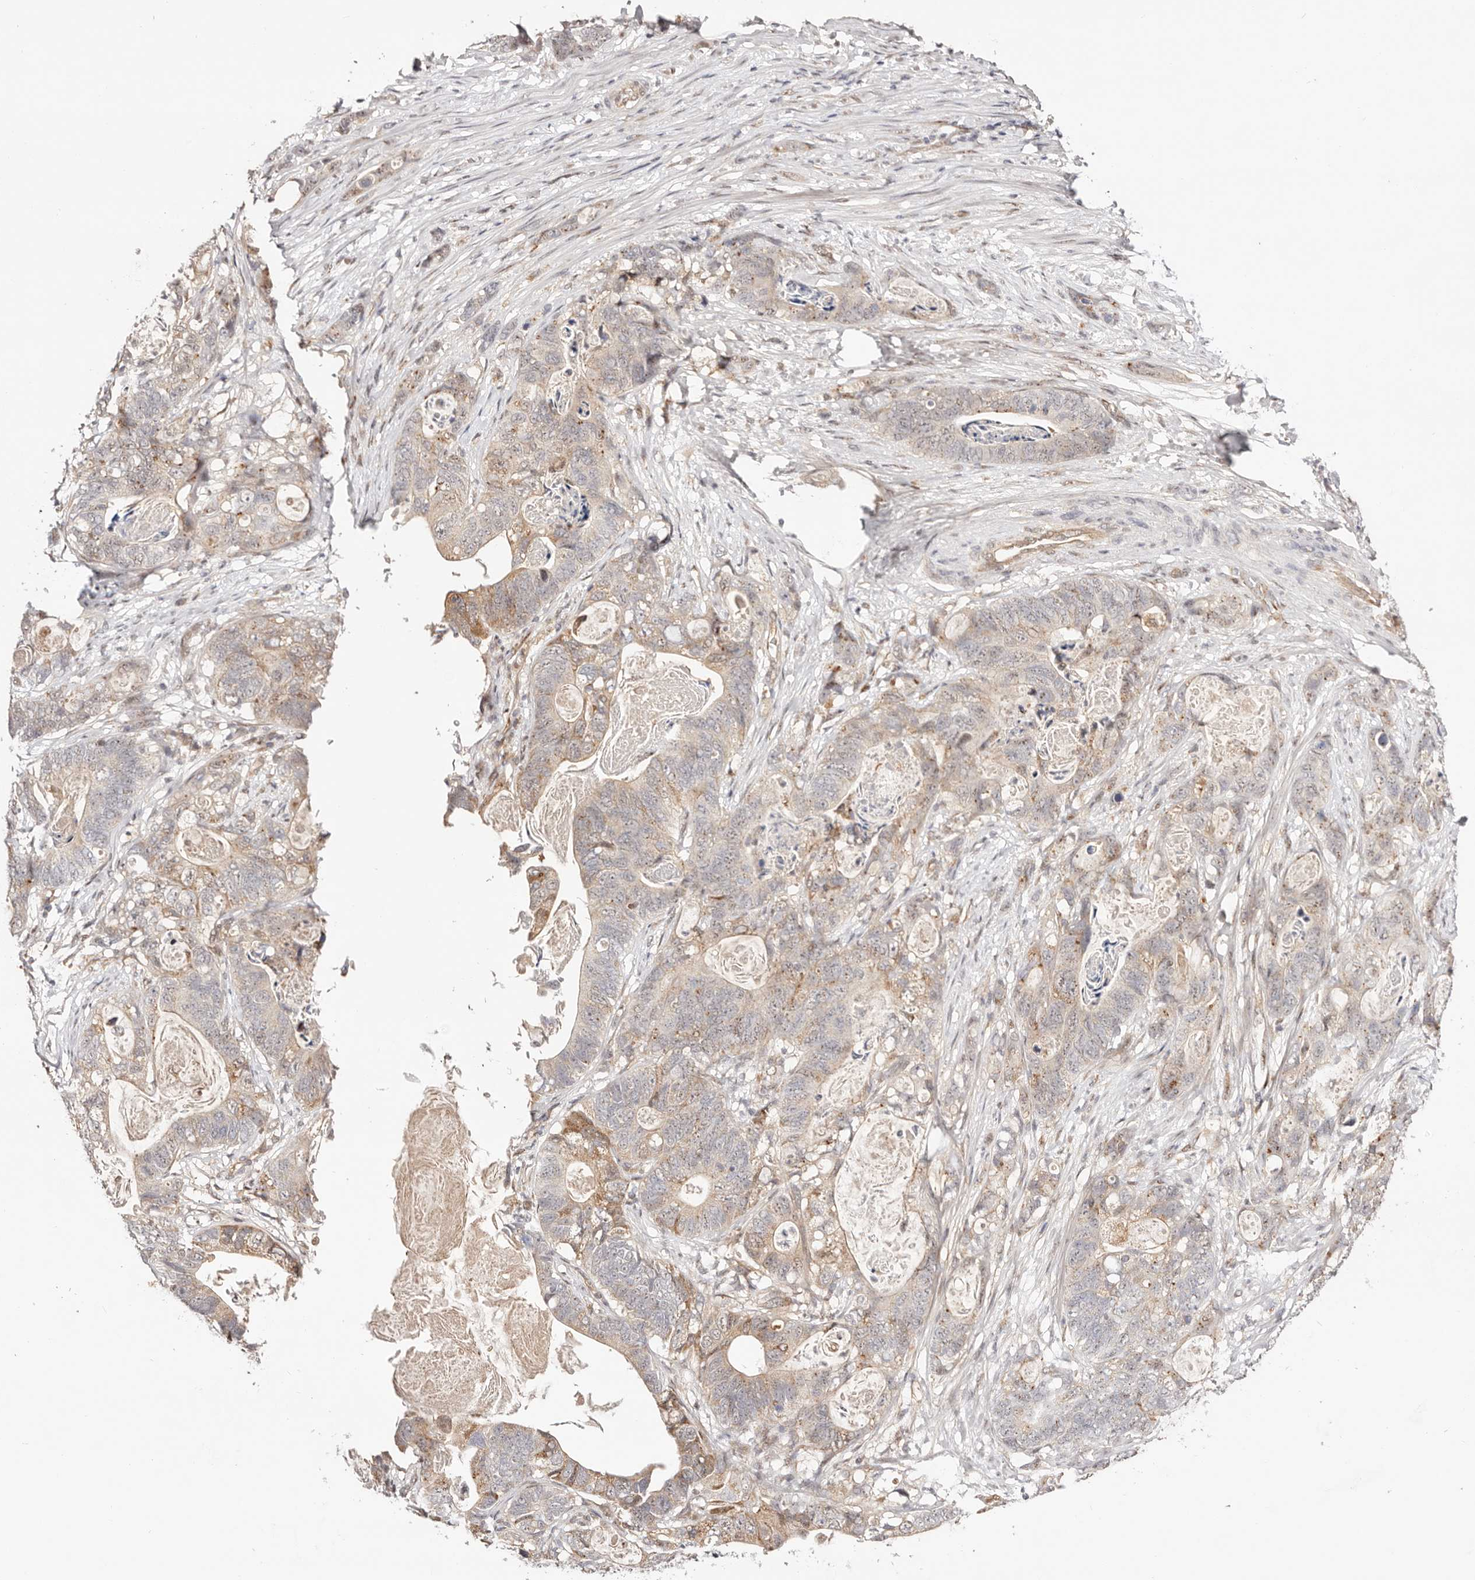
{"staining": {"intensity": "weak", "quantity": ">75%", "location": "cytoplasmic/membranous"}, "tissue": "stomach cancer", "cell_type": "Tumor cells", "image_type": "cancer", "snomed": [{"axis": "morphology", "description": "Normal tissue, NOS"}, {"axis": "morphology", "description": "Adenocarcinoma, NOS"}, {"axis": "topography", "description": "Stomach"}], "caption": "This photomicrograph demonstrates immunohistochemistry (IHC) staining of stomach cancer (adenocarcinoma), with low weak cytoplasmic/membranous staining in approximately >75% of tumor cells.", "gene": "WRN", "patient": {"sex": "female", "age": 89}}